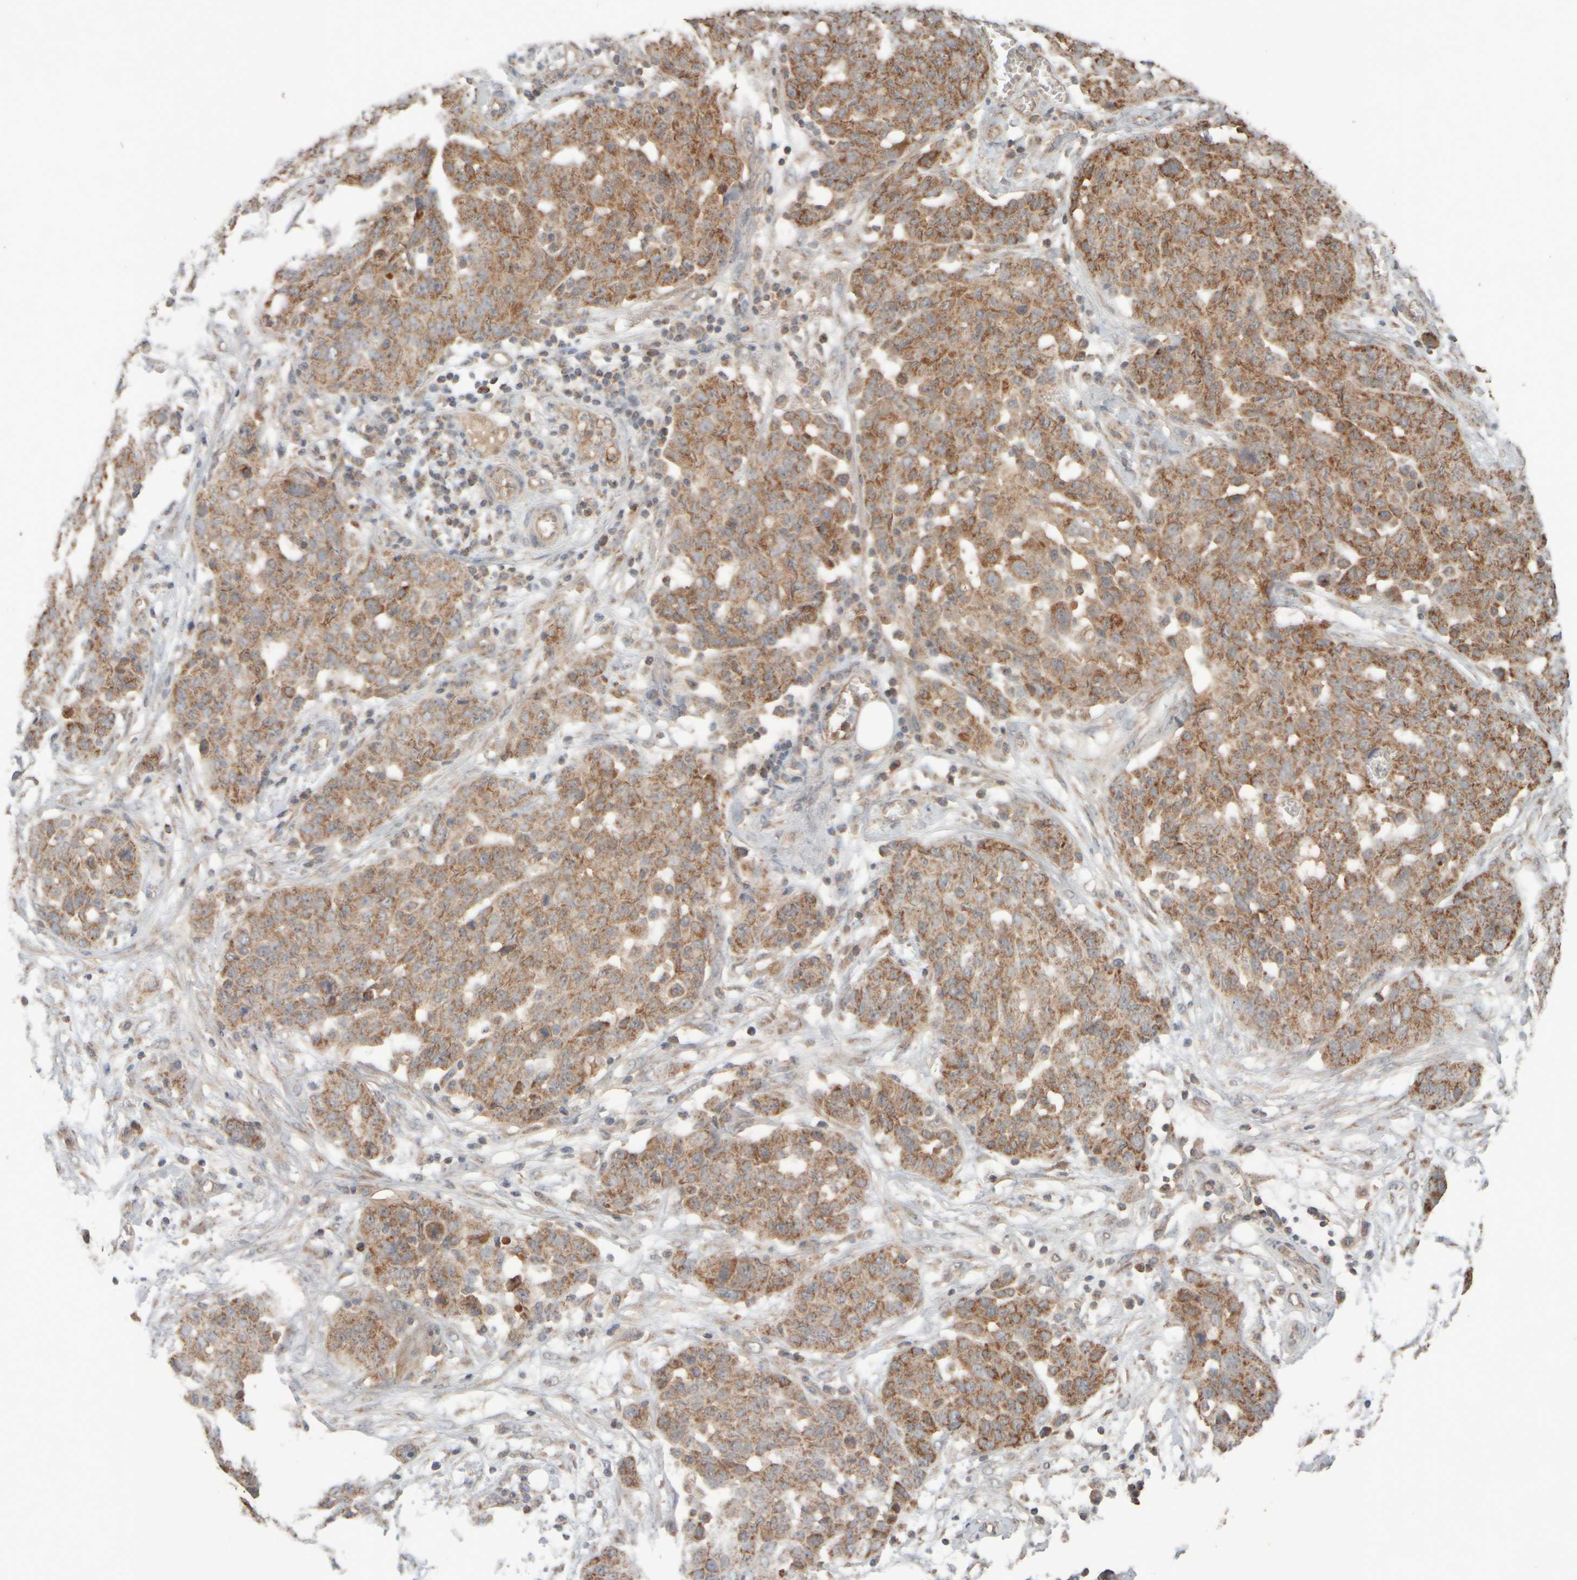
{"staining": {"intensity": "moderate", "quantity": "25%-75%", "location": "cytoplasmic/membranous"}, "tissue": "ovarian cancer", "cell_type": "Tumor cells", "image_type": "cancer", "snomed": [{"axis": "morphology", "description": "Cystadenocarcinoma, serous, NOS"}, {"axis": "topography", "description": "Soft tissue"}, {"axis": "topography", "description": "Ovary"}], "caption": "About 25%-75% of tumor cells in ovarian cancer show moderate cytoplasmic/membranous protein positivity as visualized by brown immunohistochemical staining.", "gene": "EIF2B3", "patient": {"sex": "female", "age": 57}}